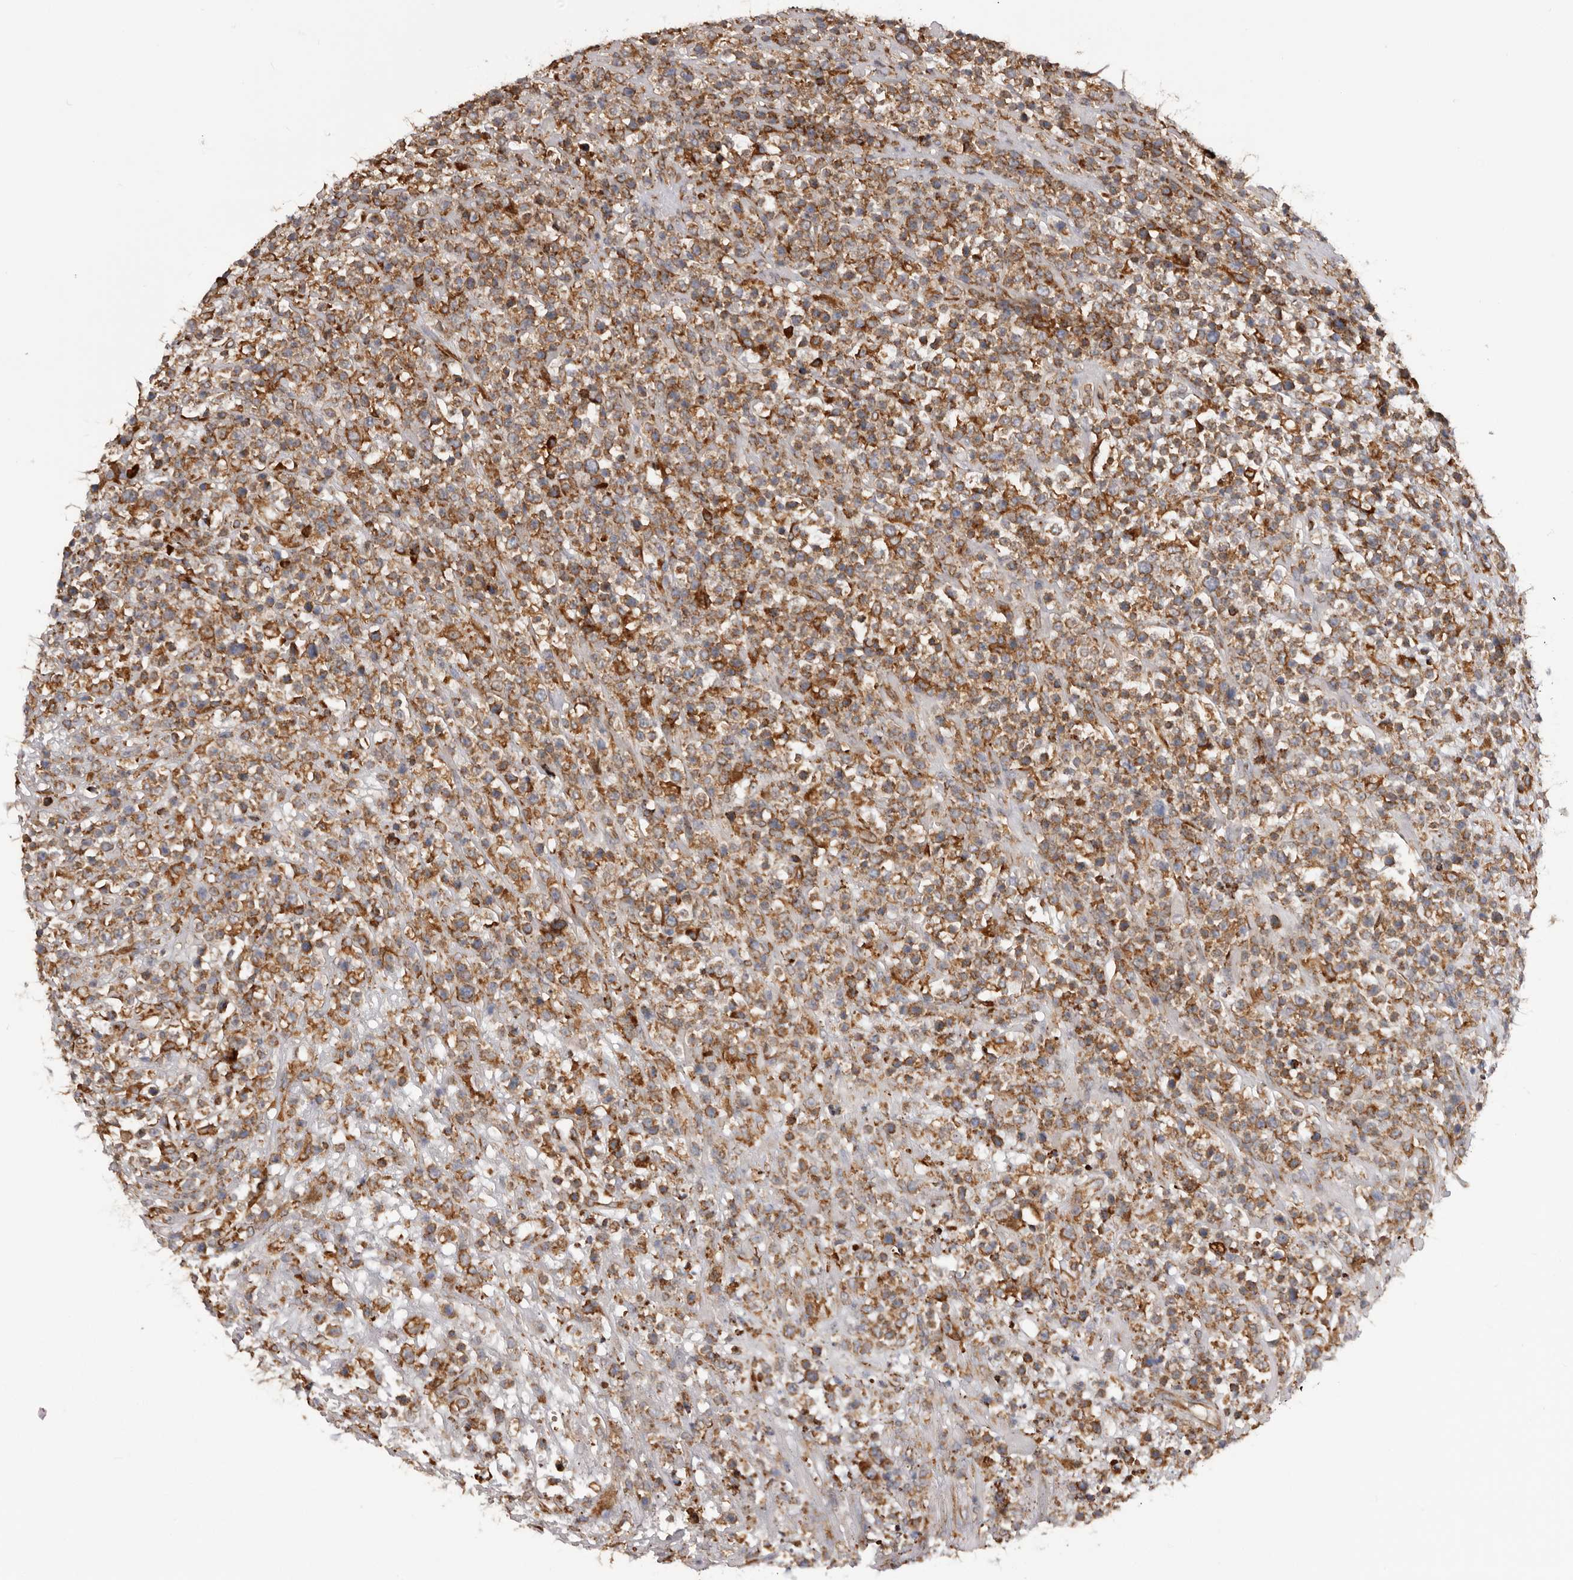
{"staining": {"intensity": "moderate", "quantity": ">75%", "location": "cytoplasmic/membranous"}, "tissue": "lymphoma", "cell_type": "Tumor cells", "image_type": "cancer", "snomed": [{"axis": "morphology", "description": "Malignant lymphoma, non-Hodgkin's type, High grade"}, {"axis": "topography", "description": "Colon"}], "caption": "IHC photomicrograph of human malignant lymphoma, non-Hodgkin's type (high-grade) stained for a protein (brown), which demonstrates medium levels of moderate cytoplasmic/membranous positivity in approximately >75% of tumor cells.", "gene": "QRSL1", "patient": {"sex": "female", "age": 53}}